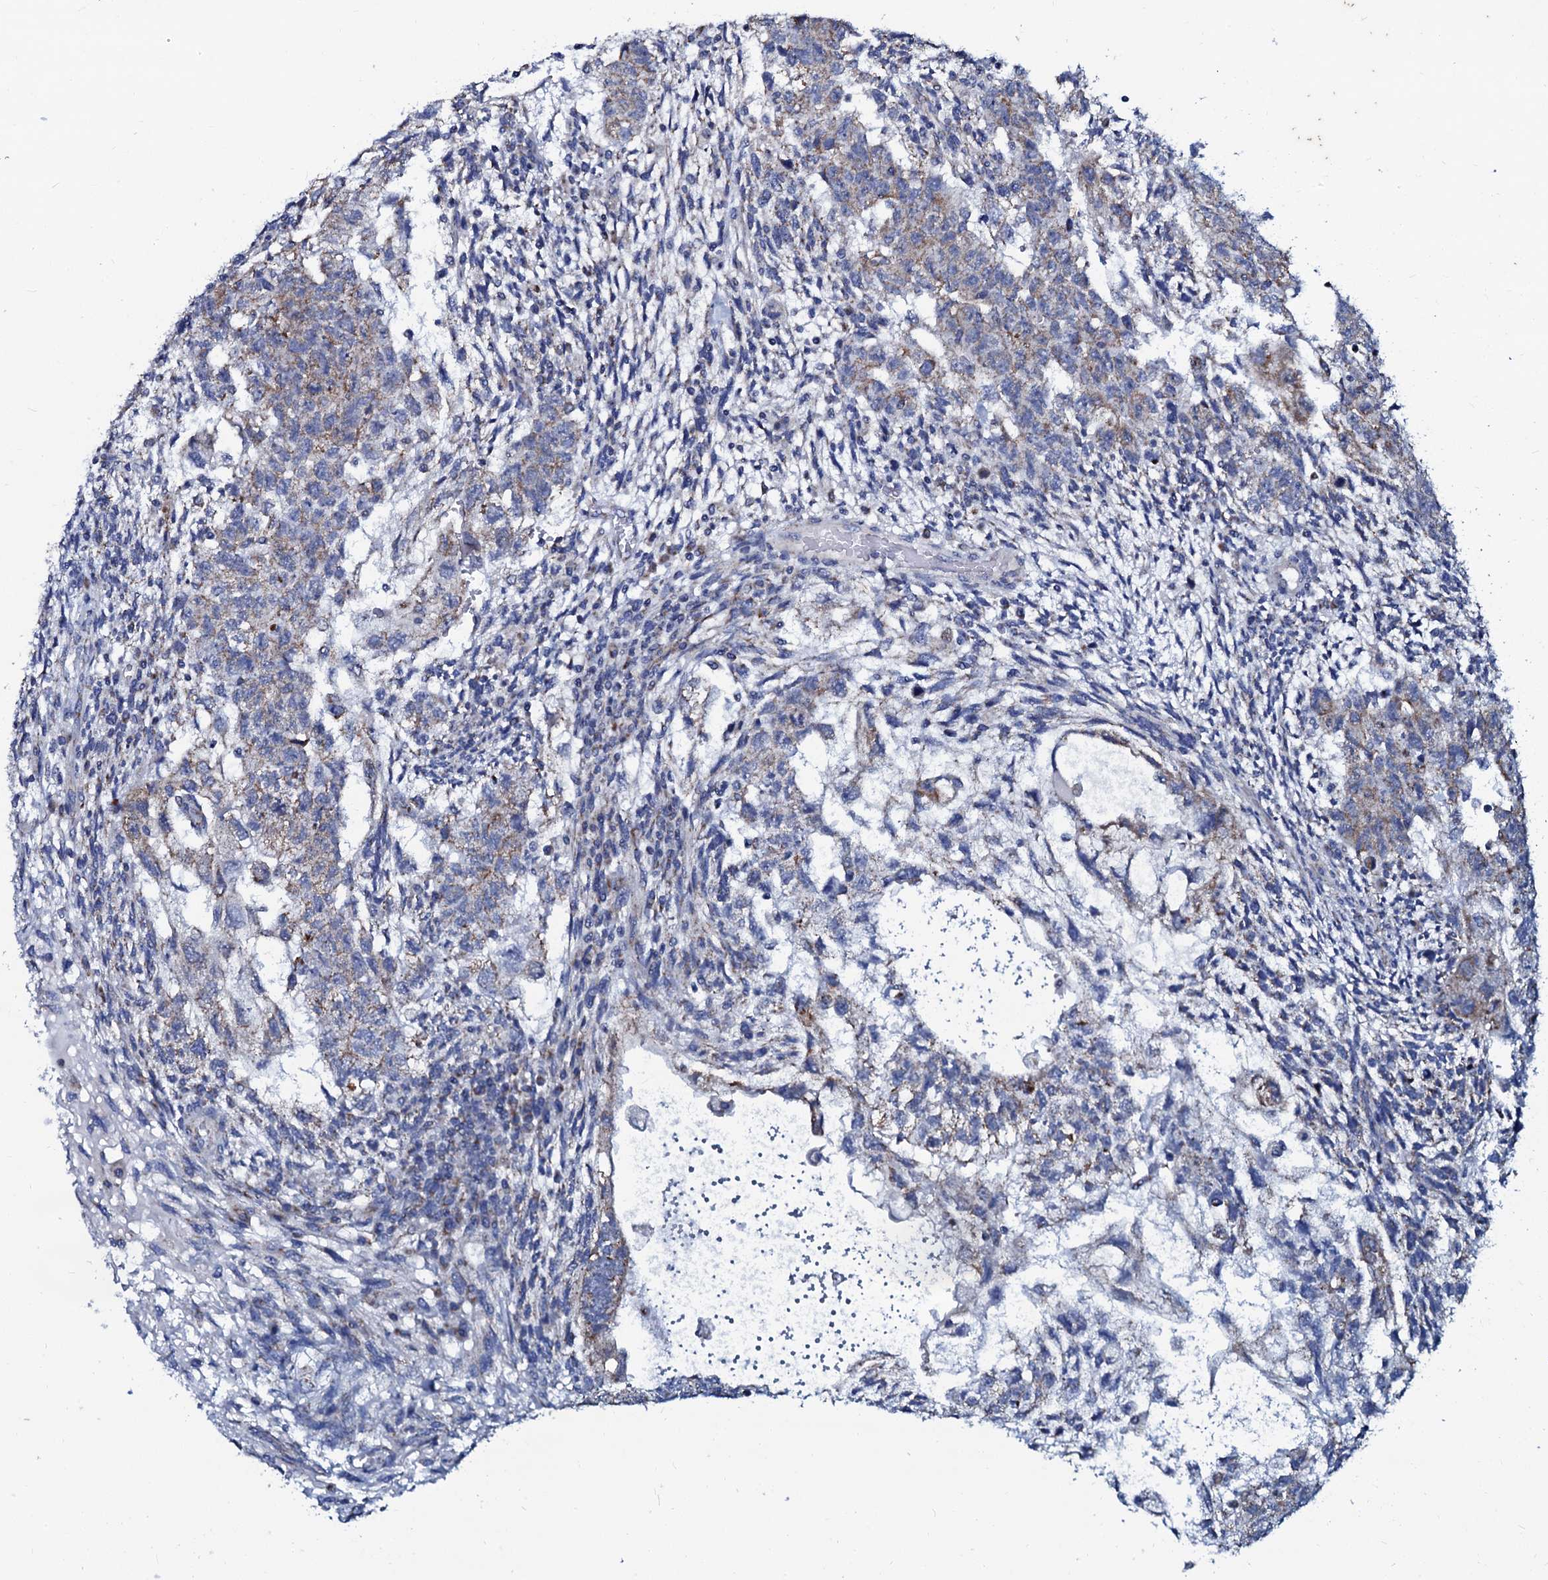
{"staining": {"intensity": "weak", "quantity": "25%-75%", "location": "cytoplasmic/membranous"}, "tissue": "testis cancer", "cell_type": "Tumor cells", "image_type": "cancer", "snomed": [{"axis": "morphology", "description": "Normal tissue, NOS"}, {"axis": "morphology", "description": "Carcinoma, Embryonal, NOS"}, {"axis": "topography", "description": "Testis"}], "caption": "High-magnification brightfield microscopy of testis embryonal carcinoma stained with DAB (brown) and counterstained with hematoxylin (blue). tumor cells exhibit weak cytoplasmic/membranous staining is appreciated in approximately25%-75% of cells.", "gene": "SLC37A4", "patient": {"sex": "male", "age": 36}}